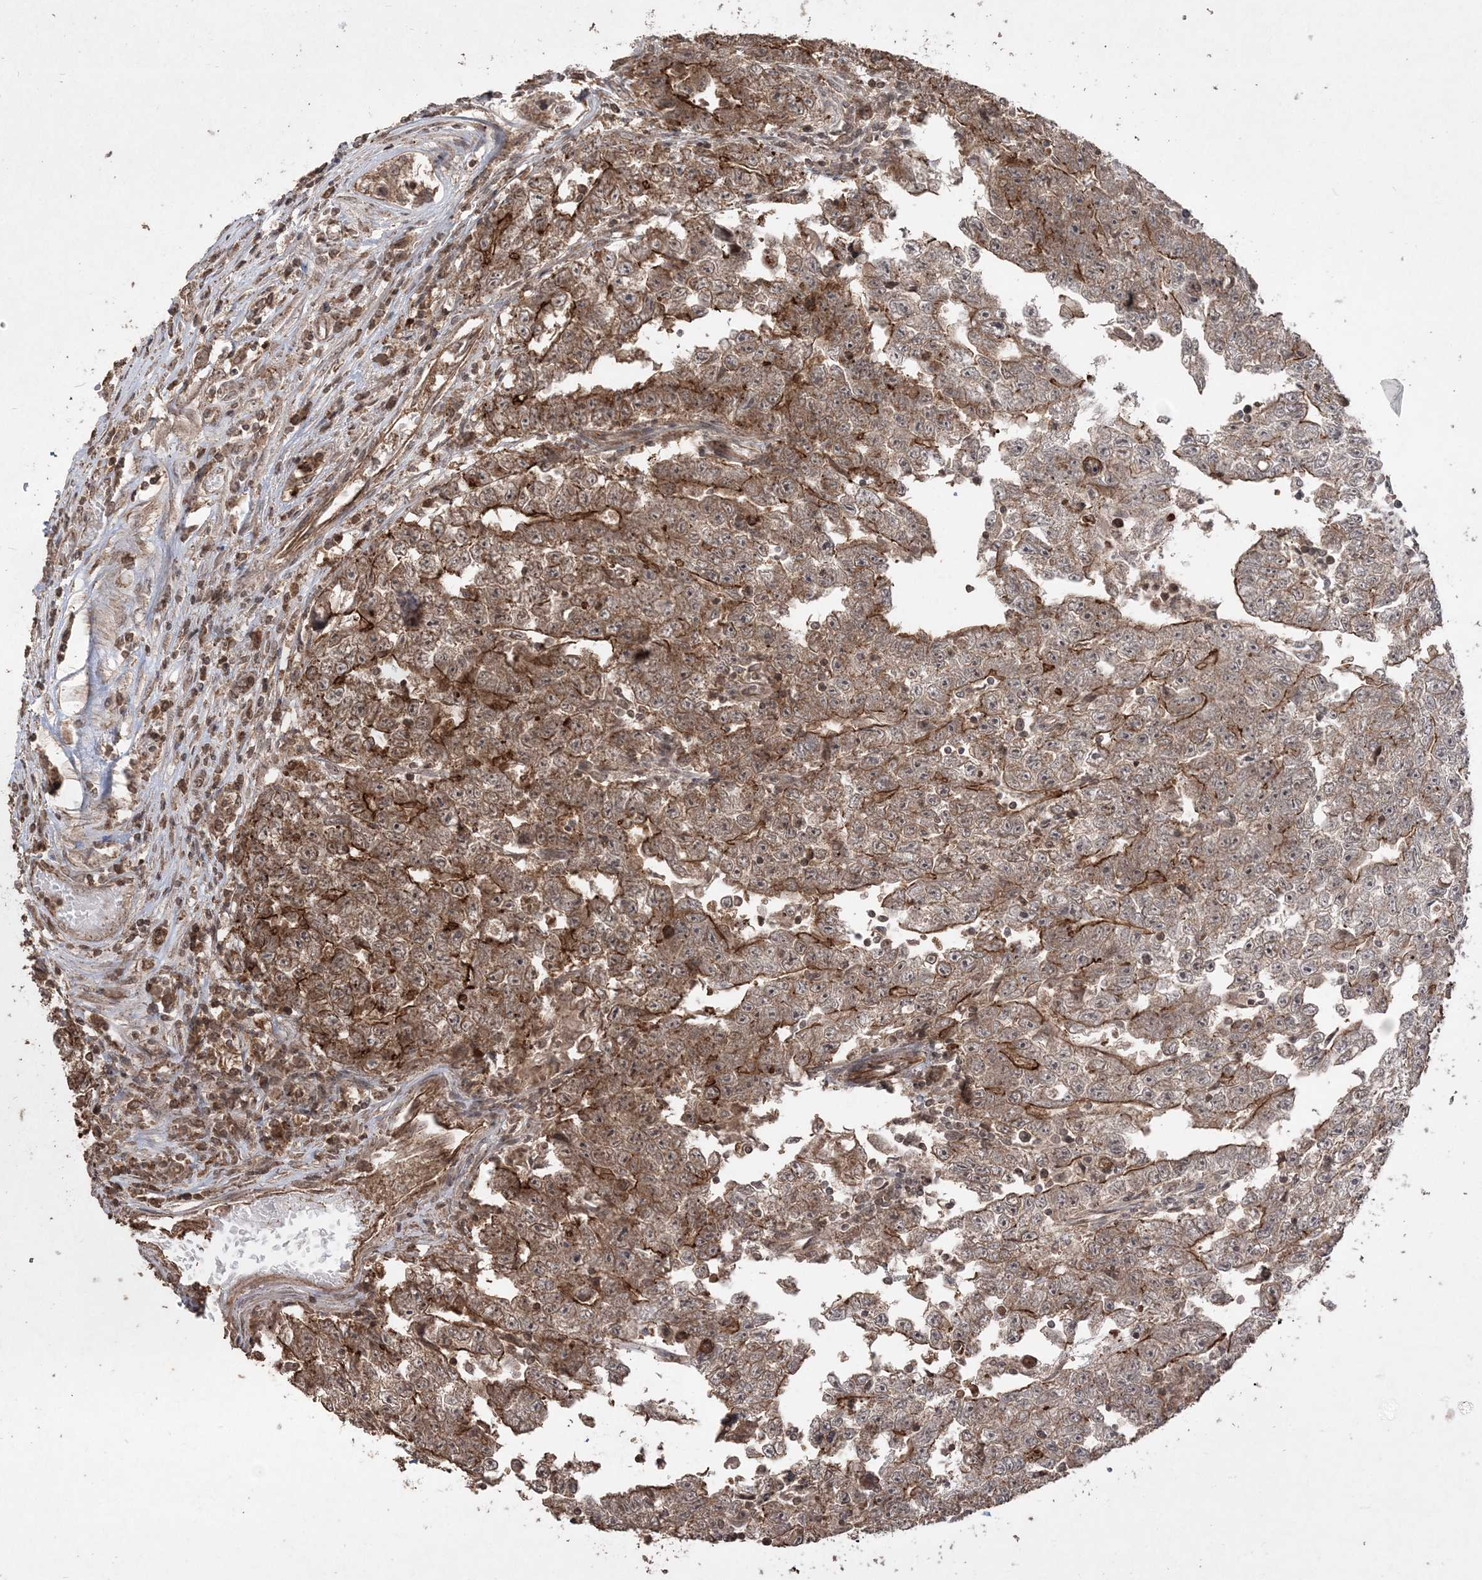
{"staining": {"intensity": "moderate", "quantity": ">75%", "location": "cytoplasmic/membranous"}, "tissue": "testis cancer", "cell_type": "Tumor cells", "image_type": "cancer", "snomed": [{"axis": "morphology", "description": "Carcinoma, Embryonal, NOS"}, {"axis": "topography", "description": "Testis"}], "caption": "IHC staining of testis cancer, which displays medium levels of moderate cytoplasmic/membranous positivity in approximately >75% of tumor cells indicating moderate cytoplasmic/membranous protein expression. The staining was performed using DAB (3,3'-diaminobenzidine) (brown) for protein detection and nuclei were counterstained in hematoxylin (blue).", "gene": "EHHADH", "patient": {"sex": "male", "age": 25}}